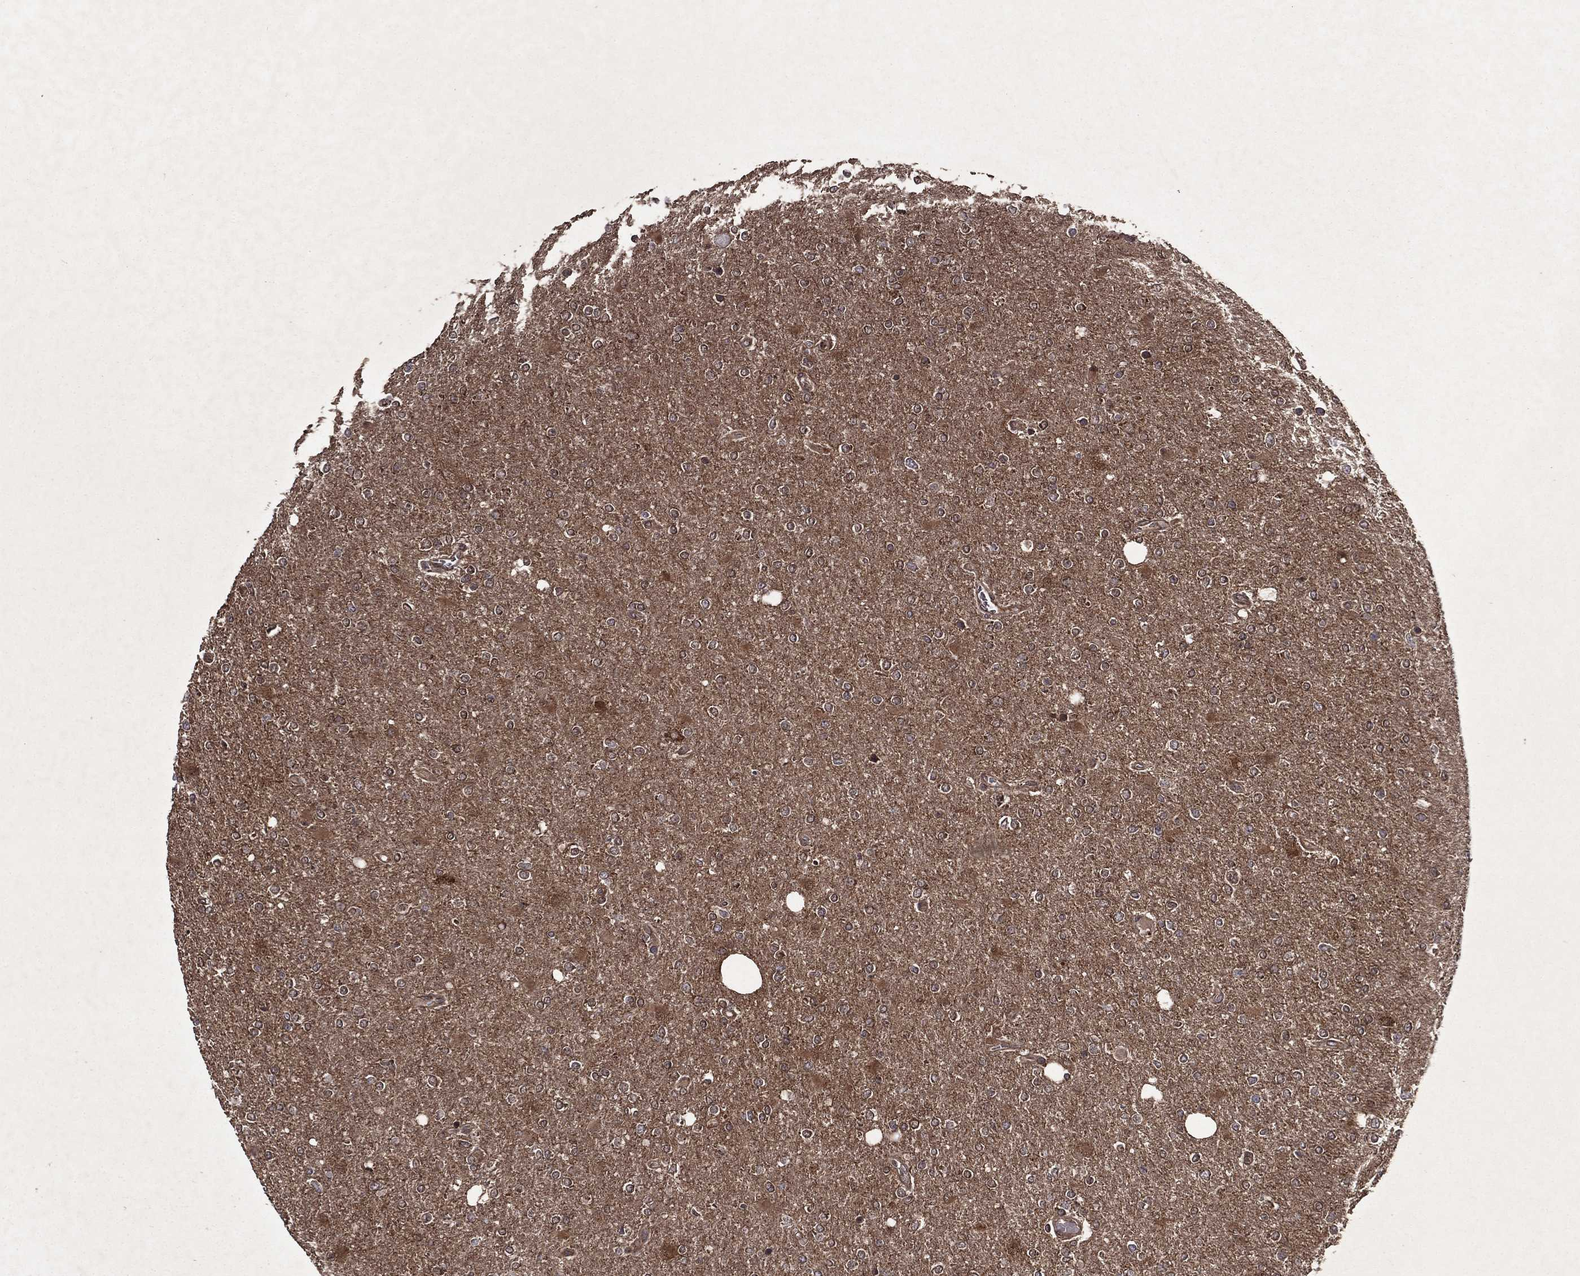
{"staining": {"intensity": "moderate", "quantity": "<25%", "location": "cytoplasmic/membranous"}, "tissue": "glioma", "cell_type": "Tumor cells", "image_type": "cancer", "snomed": [{"axis": "morphology", "description": "Glioma, malignant, High grade"}, {"axis": "topography", "description": "Cerebral cortex"}], "caption": "Immunohistochemistry (DAB) staining of glioma exhibits moderate cytoplasmic/membranous protein expression in about <25% of tumor cells.", "gene": "EIF2B4", "patient": {"sex": "male", "age": 70}}